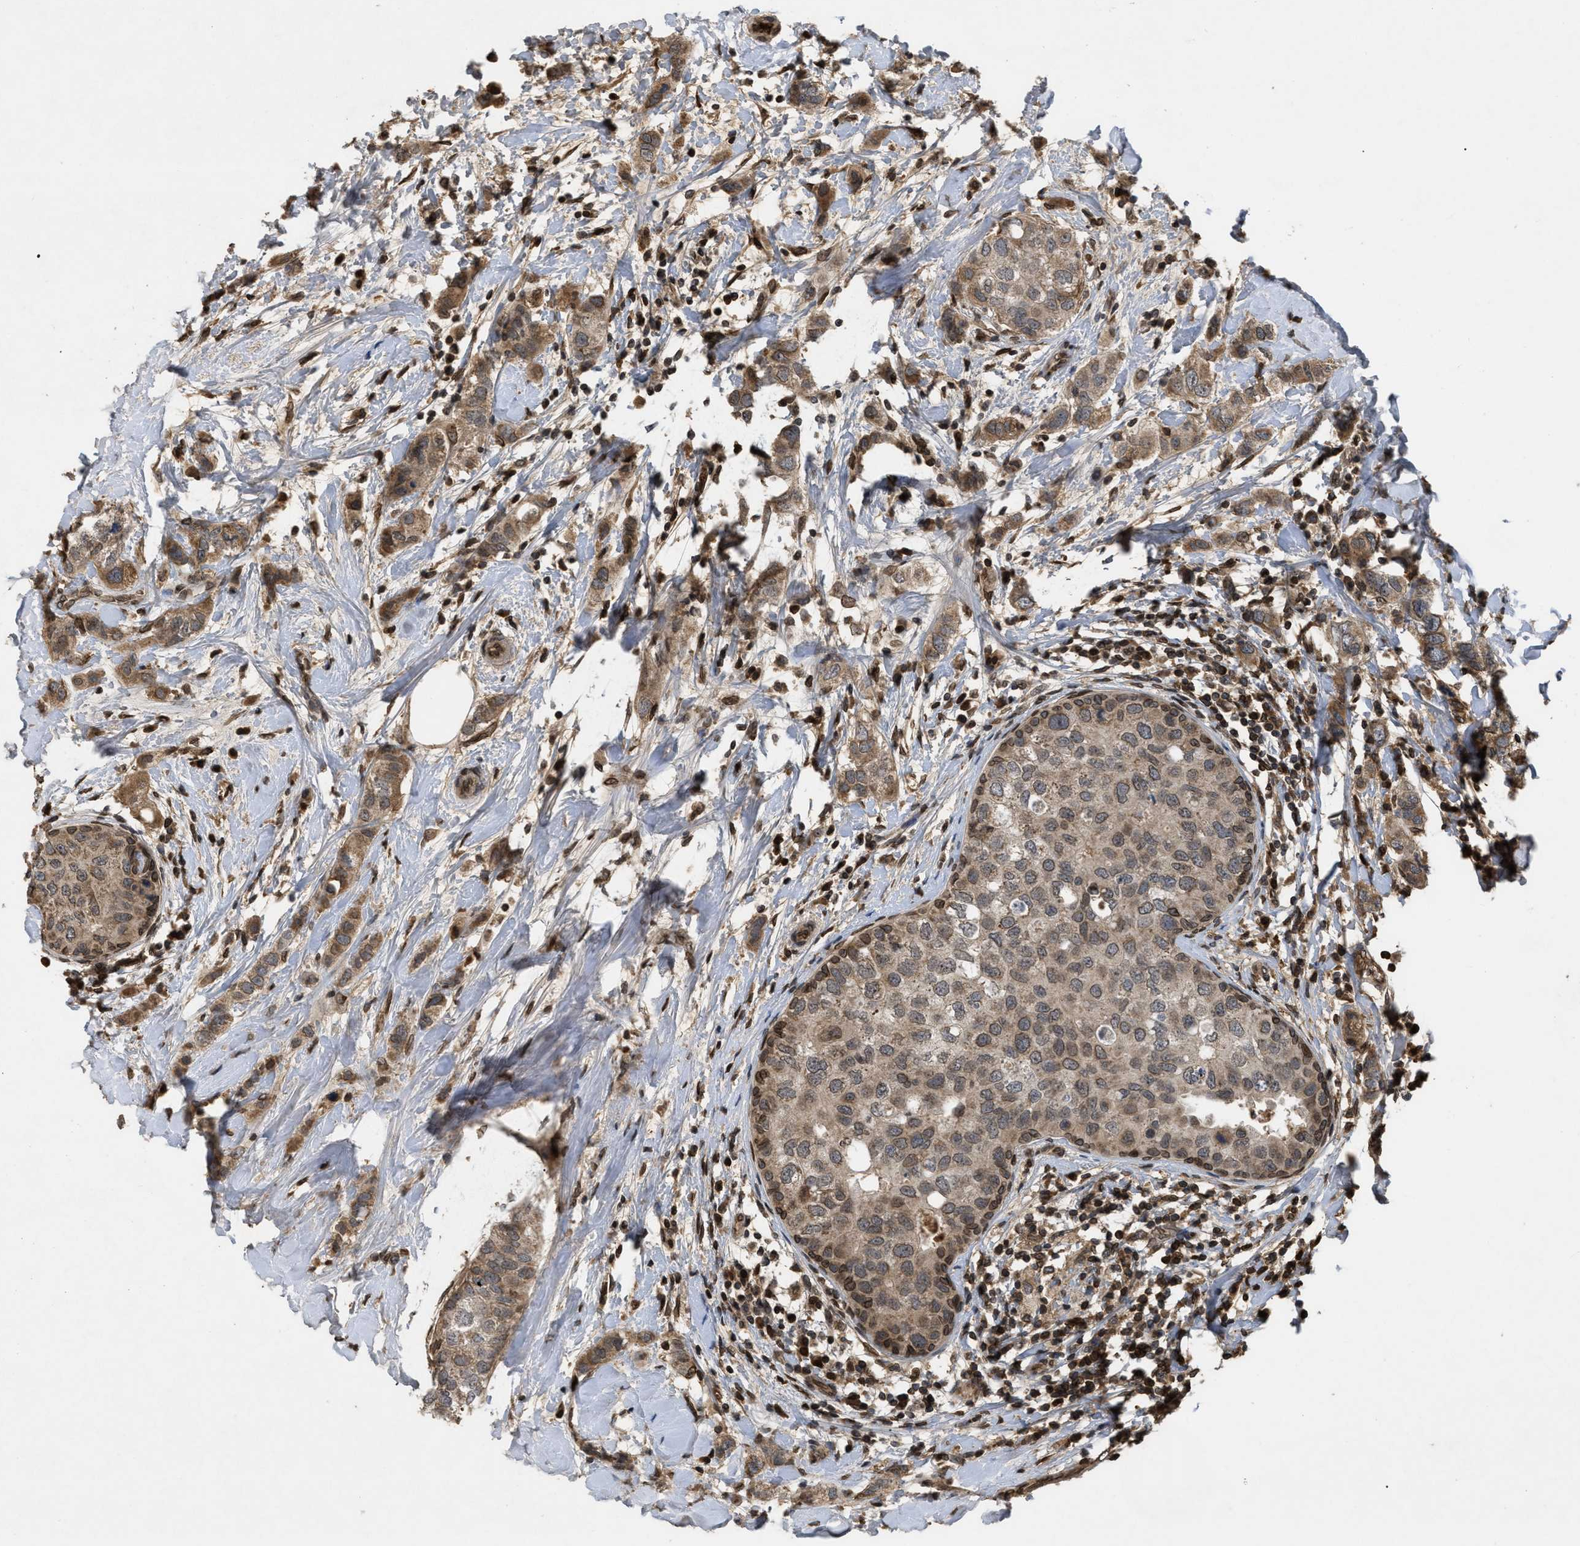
{"staining": {"intensity": "moderate", "quantity": ">75%", "location": "cytoplasmic/membranous"}, "tissue": "breast cancer", "cell_type": "Tumor cells", "image_type": "cancer", "snomed": [{"axis": "morphology", "description": "Duct carcinoma"}, {"axis": "topography", "description": "Breast"}], "caption": "A brown stain labels moderate cytoplasmic/membranous positivity of a protein in human breast infiltrating ductal carcinoma tumor cells. The staining is performed using DAB (3,3'-diaminobenzidine) brown chromogen to label protein expression. The nuclei are counter-stained blue using hematoxylin.", "gene": "CRY1", "patient": {"sex": "female", "age": 50}}